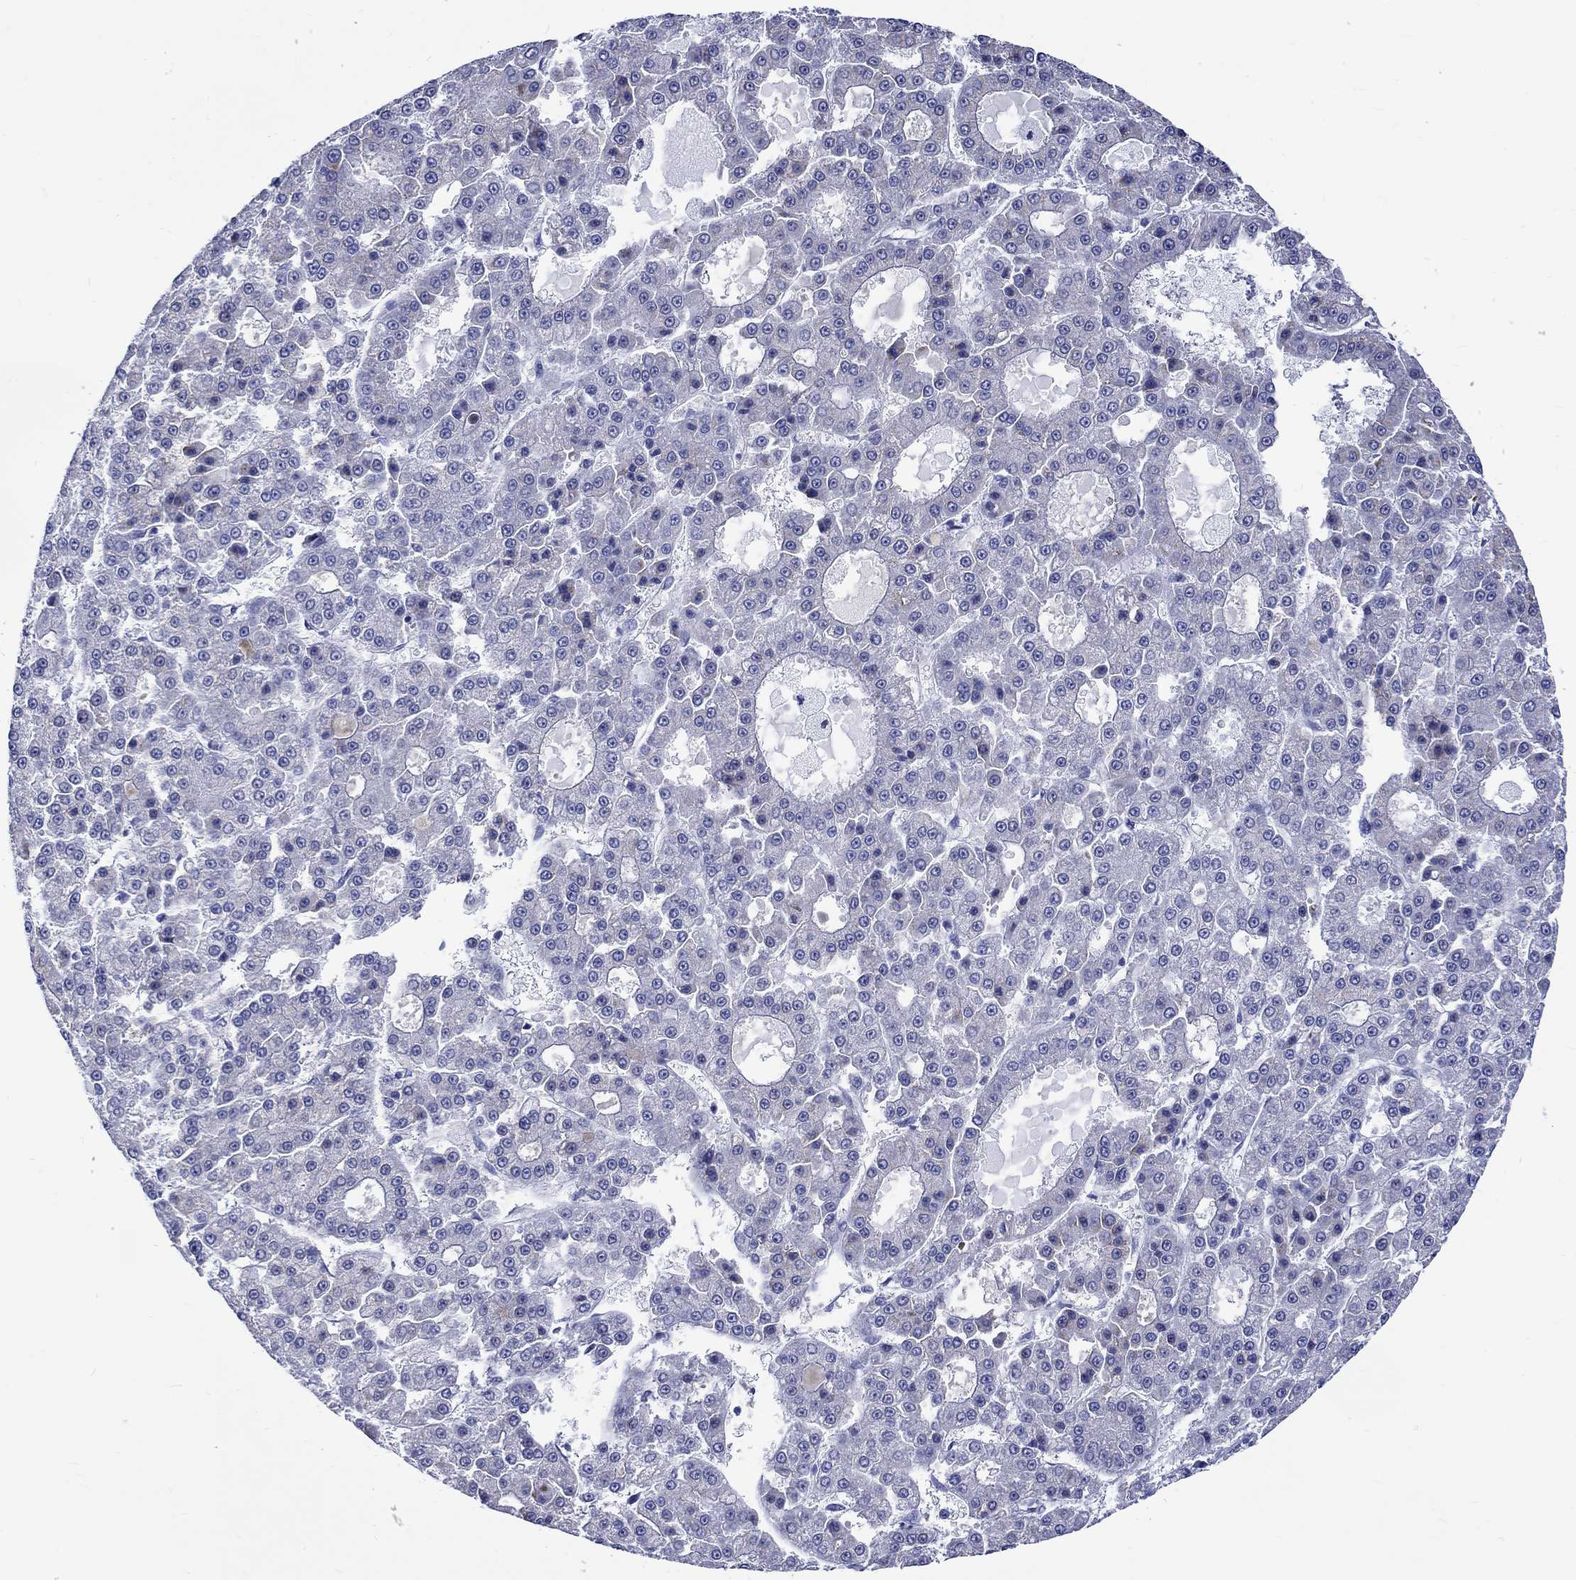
{"staining": {"intensity": "negative", "quantity": "none", "location": "none"}, "tissue": "liver cancer", "cell_type": "Tumor cells", "image_type": "cancer", "snomed": [{"axis": "morphology", "description": "Carcinoma, Hepatocellular, NOS"}, {"axis": "topography", "description": "Liver"}], "caption": "Immunohistochemical staining of human liver cancer shows no significant staining in tumor cells. (Brightfield microscopy of DAB (3,3'-diaminobenzidine) immunohistochemistry at high magnification).", "gene": "SH2D7", "patient": {"sex": "male", "age": 70}}